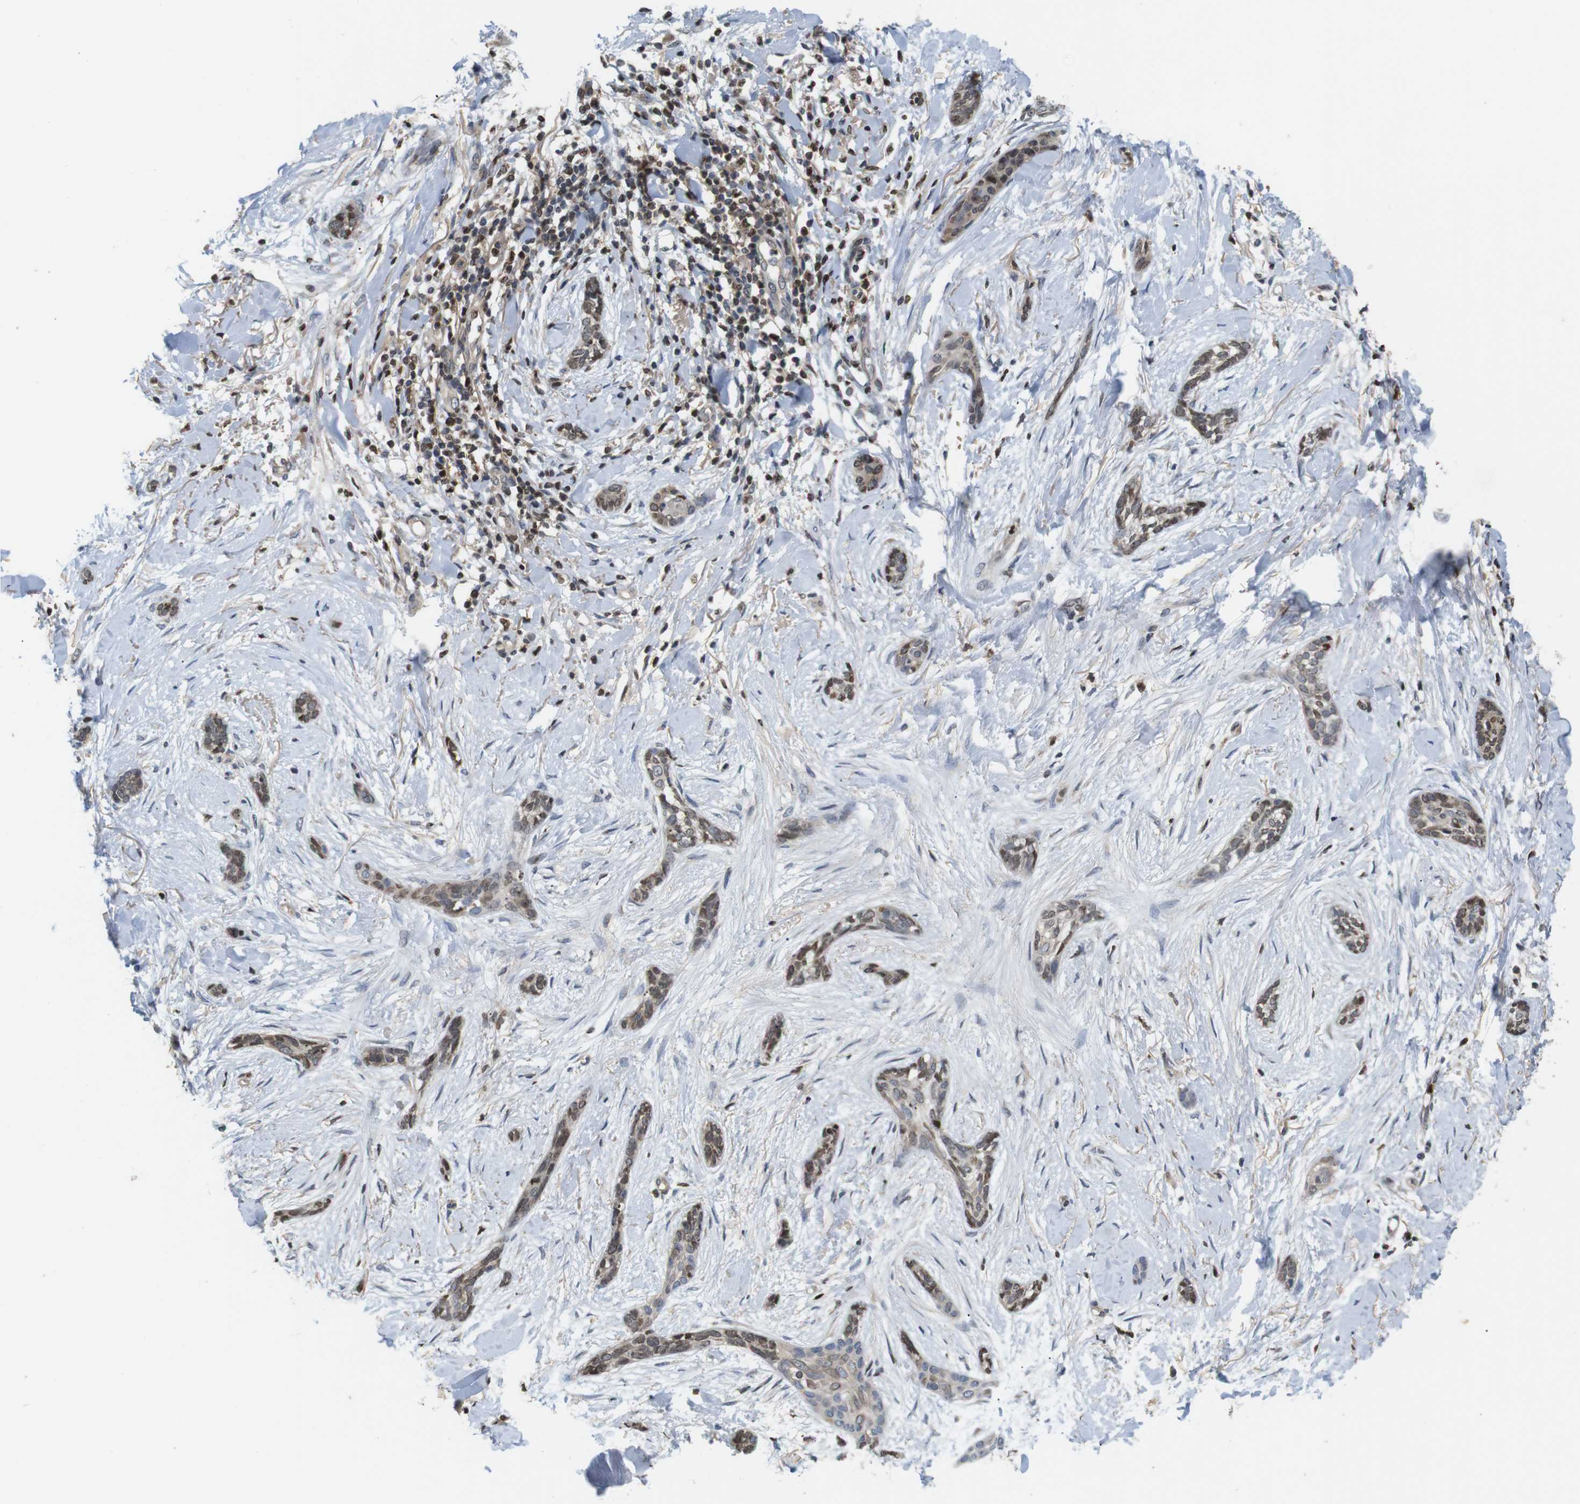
{"staining": {"intensity": "weak", "quantity": "25%-75%", "location": "nuclear"}, "tissue": "skin cancer", "cell_type": "Tumor cells", "image_type": "cancer", "snomed": [{"axis": "morphology", "description": "Basal cell carcinoma"}, {"axis": "morphology", "description": "Adnexal tumor, benign"}, {"axis": "topography", "description": "Skin"}], "caption": "About 25%-75% of tumor cells in skin cancer show weak nuclear protein positivity as visualized by brown immunohistochemical staining.", "gene": "MBD1", "patient": {"sex": "female", "age": 42}}